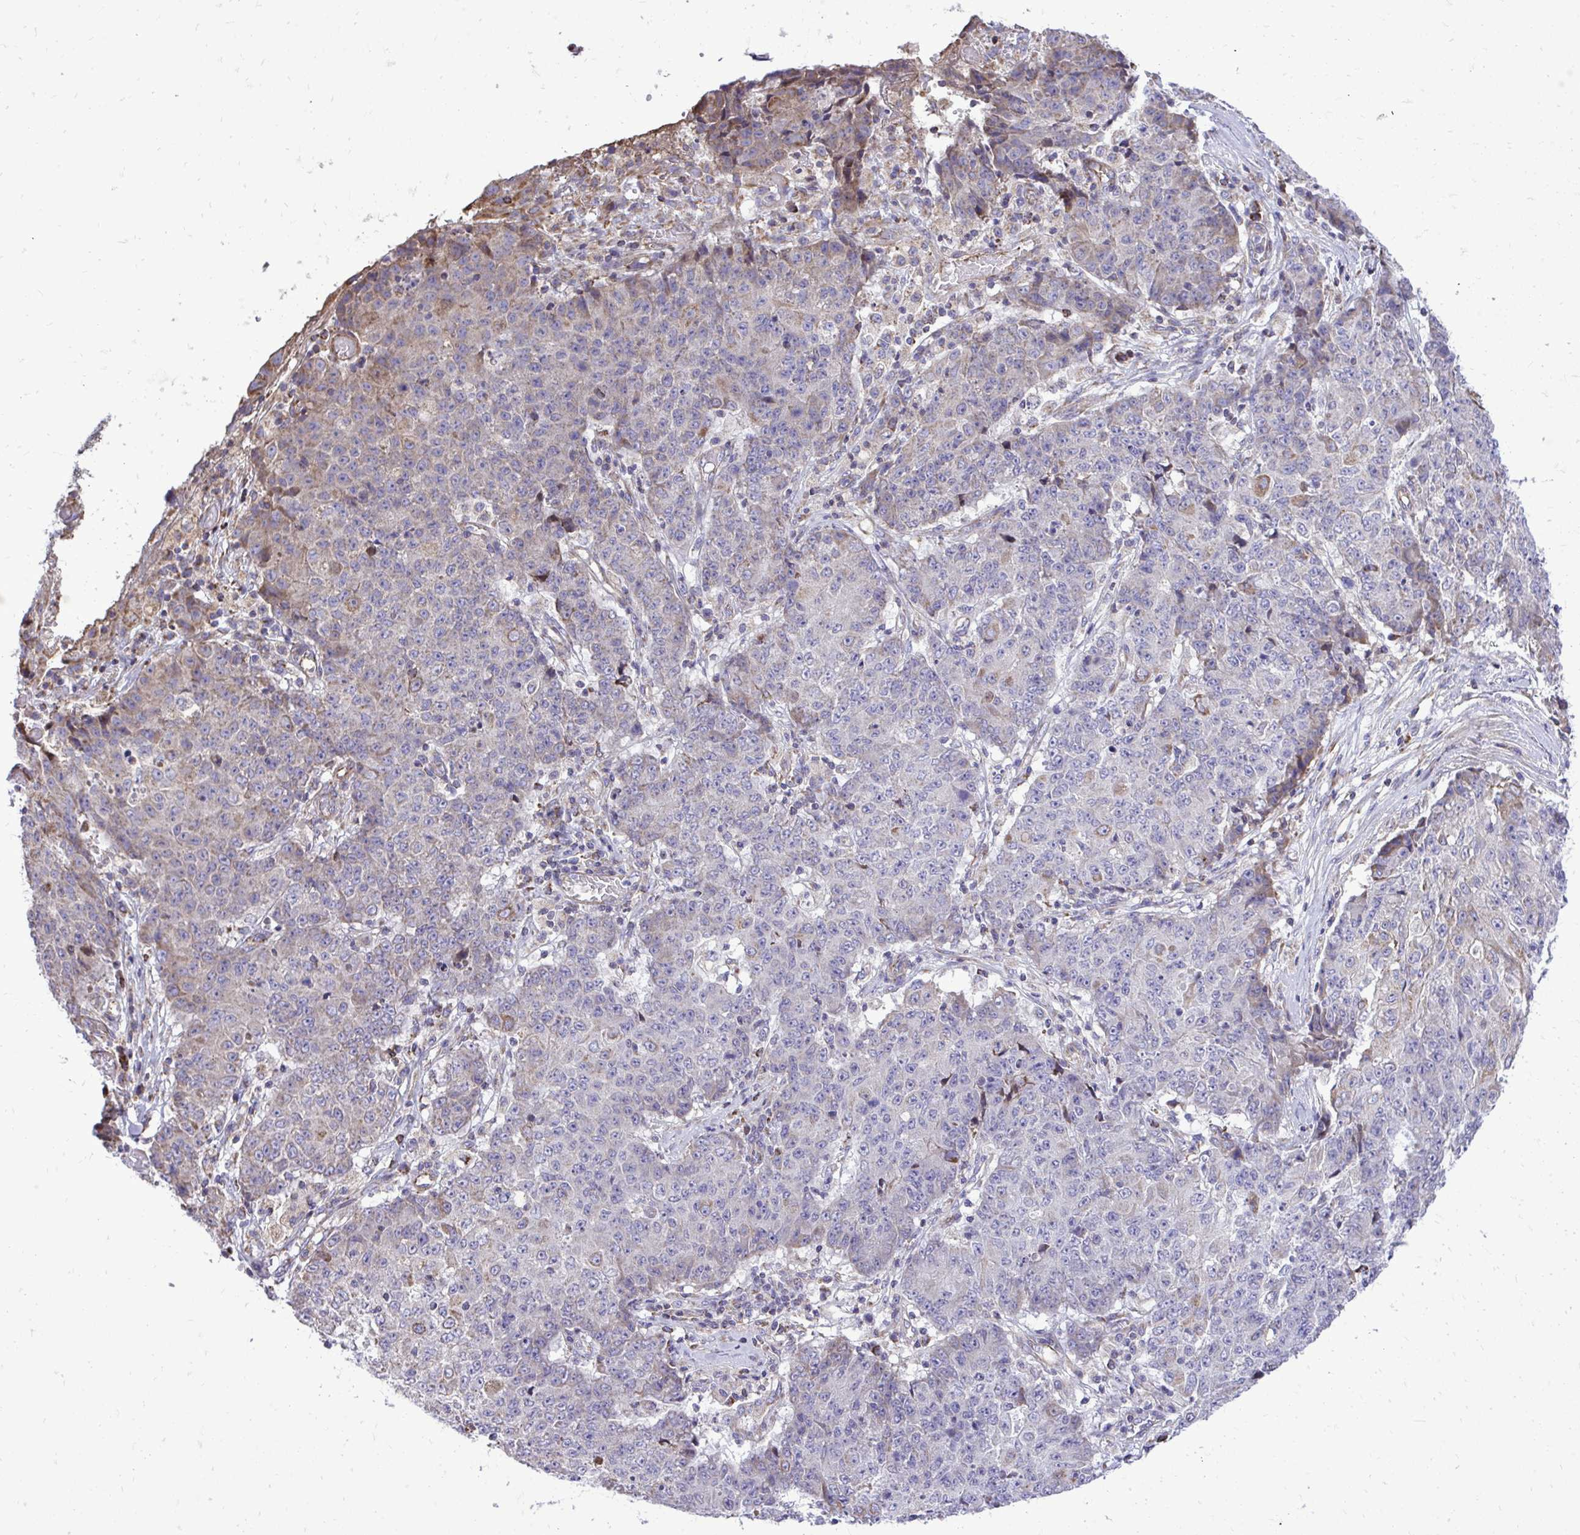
{"staining": {"intensity": "weak", "quantity": "<25%", "location": "cytoplasmic/membranous"}, "tissue": "ovarian cancer", "cell_type": "Tumor cells", "image_type": "cancer", "snomed": [{"axis": "morphology", "description": "Carcinoma, endometroid"}, {"axis": "topography", "description": "Ovary"}], "caption": "Protein analysis of endometroid carcinoma (ovarian) demonstrates no significant staining in tumor cells. (Stains: DAB (3,3'-diaminobenzidine) immunohistochemistry with hematoxylin counter stain, Microscopy: brightfield microscopy at high magnification).", "gene": "ATP13A2", "patient": {"sex": "female", "age": 42}}